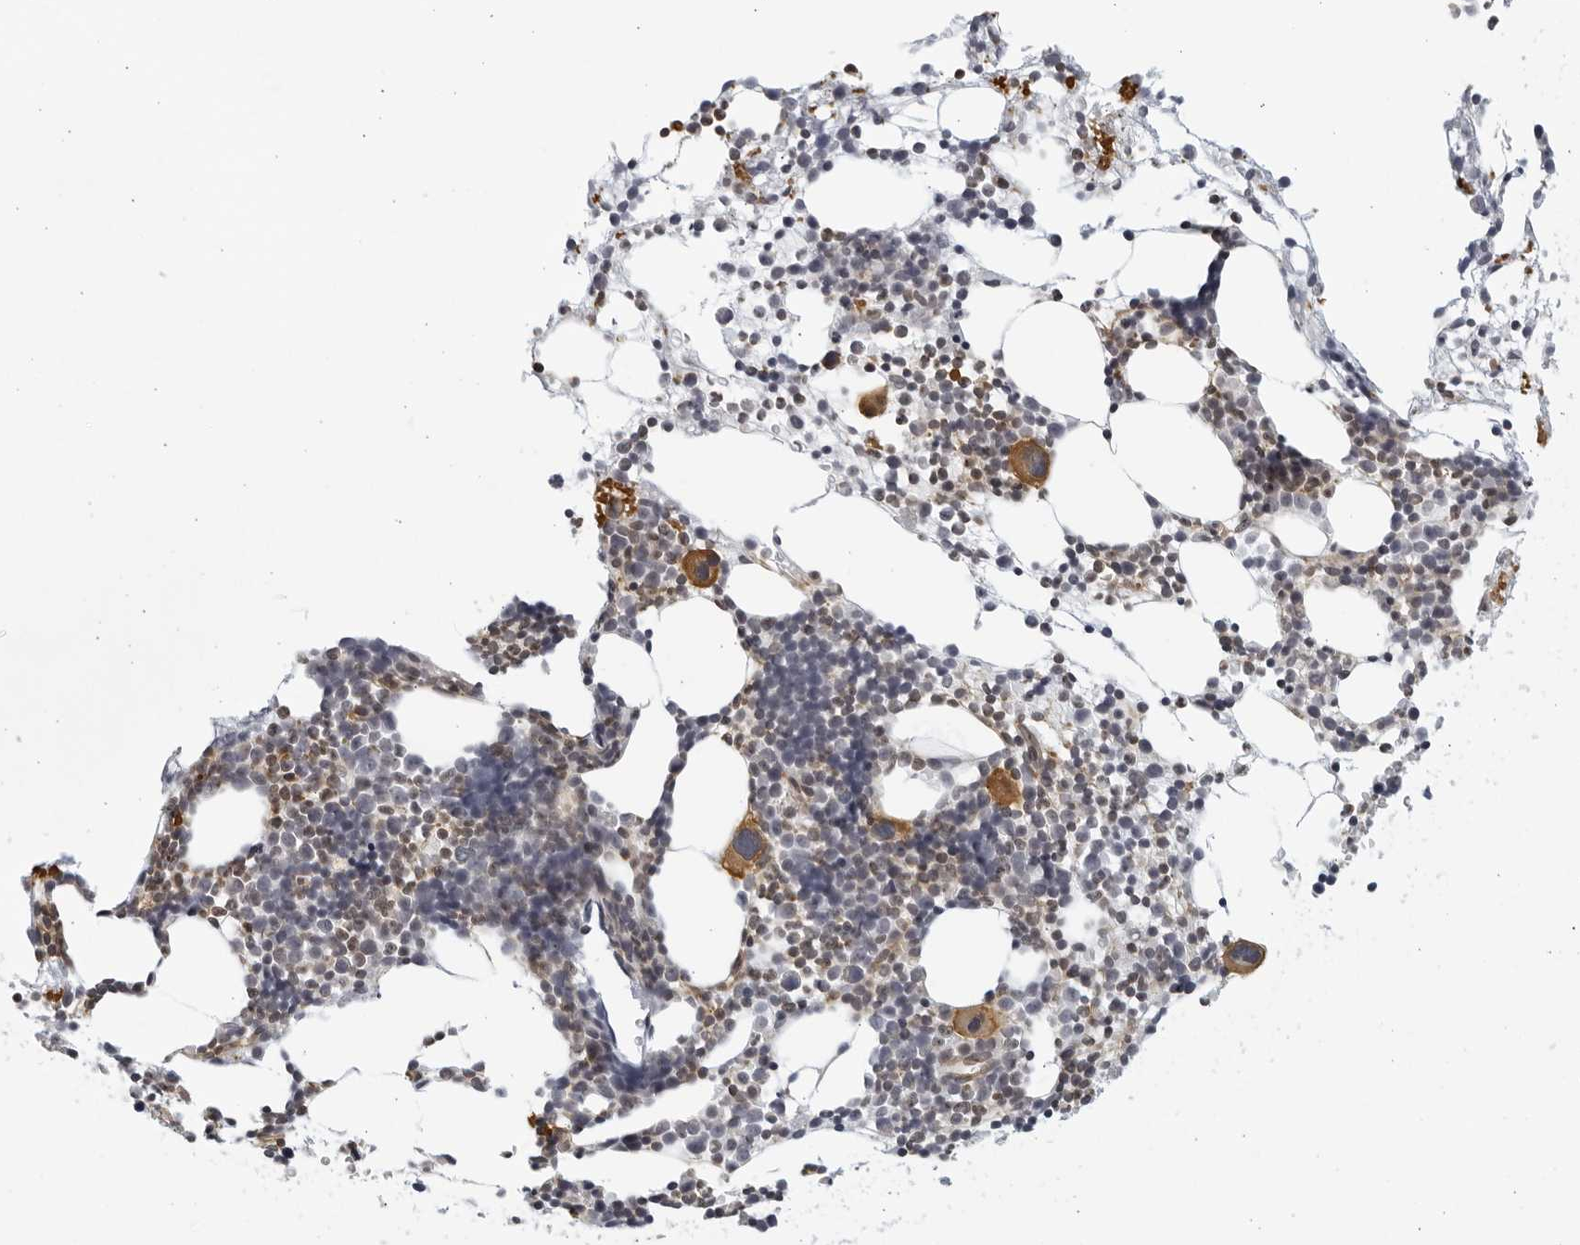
{"staining": {"intensity": "moderate", "quantity": "<25%", "location": "cytoplasmic/membranous"}, "tissue": "bone marrow", "cell_type": "Hematopoietic cells", "image_type": "normal", "snomed": [{"axis": "morphology", "description": "Normal tissue, NOS"}, {"axis": "morphology", "description": "Inflammation, NOS"}, {"axis": "topography", "description": "Bone marrow"}], "caption": "High-magnification brightfield microscopy of unremarkable bone marrow stained with DAB (brown) and counterstained with hematoxylin (blue). hematopoietic cells exhibit moderate cytoplasmic/membranous staining is identified in approximately<25% of cells.", "gene": "SERTAD4", "patient": {"sex": "male", "age": 44}}